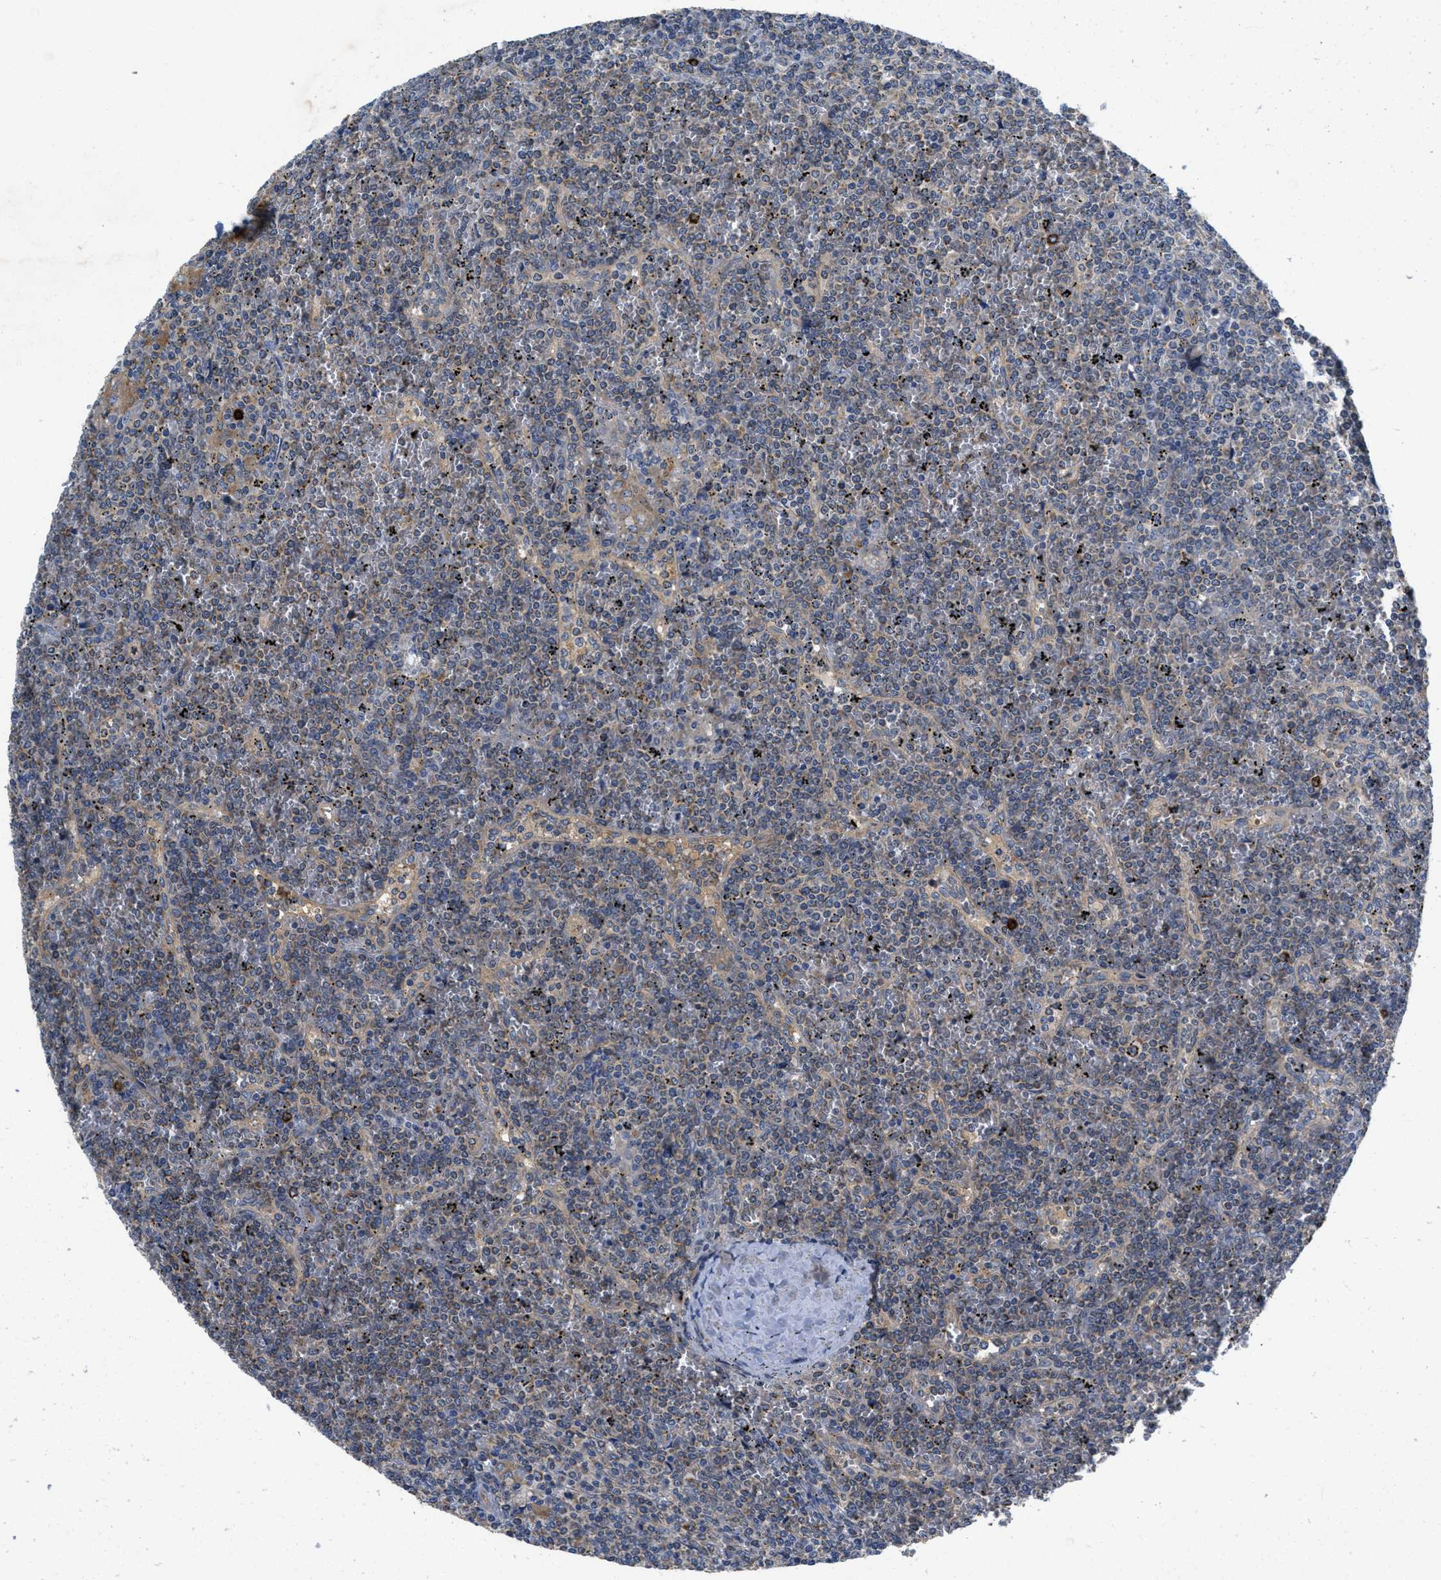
{"staining": {"intensity": "weak", "quantity": "25%-75%", "location": "cytoplasmic/membranous"}, "tissue": "lymphoma", "cell_type": "Tumor cells", "image_type": "cancer", "snomed": [{"axis": "morphology", "description": "Malignant lymphoma, non-Hodgkin's type, Low grade"}, {"axis": "topography", "description": "Spleen"}], "caption": "About 25%-75% of tumor cells in human low-grade malignant lymphoma, non-Hodgkin's type demonstrate weak cytoplasmic/membranous protein positivity as visualized by brown immunohistochemical staining.", "gene": "GALK1", "patient": {"sex": "female", "age": 19}}